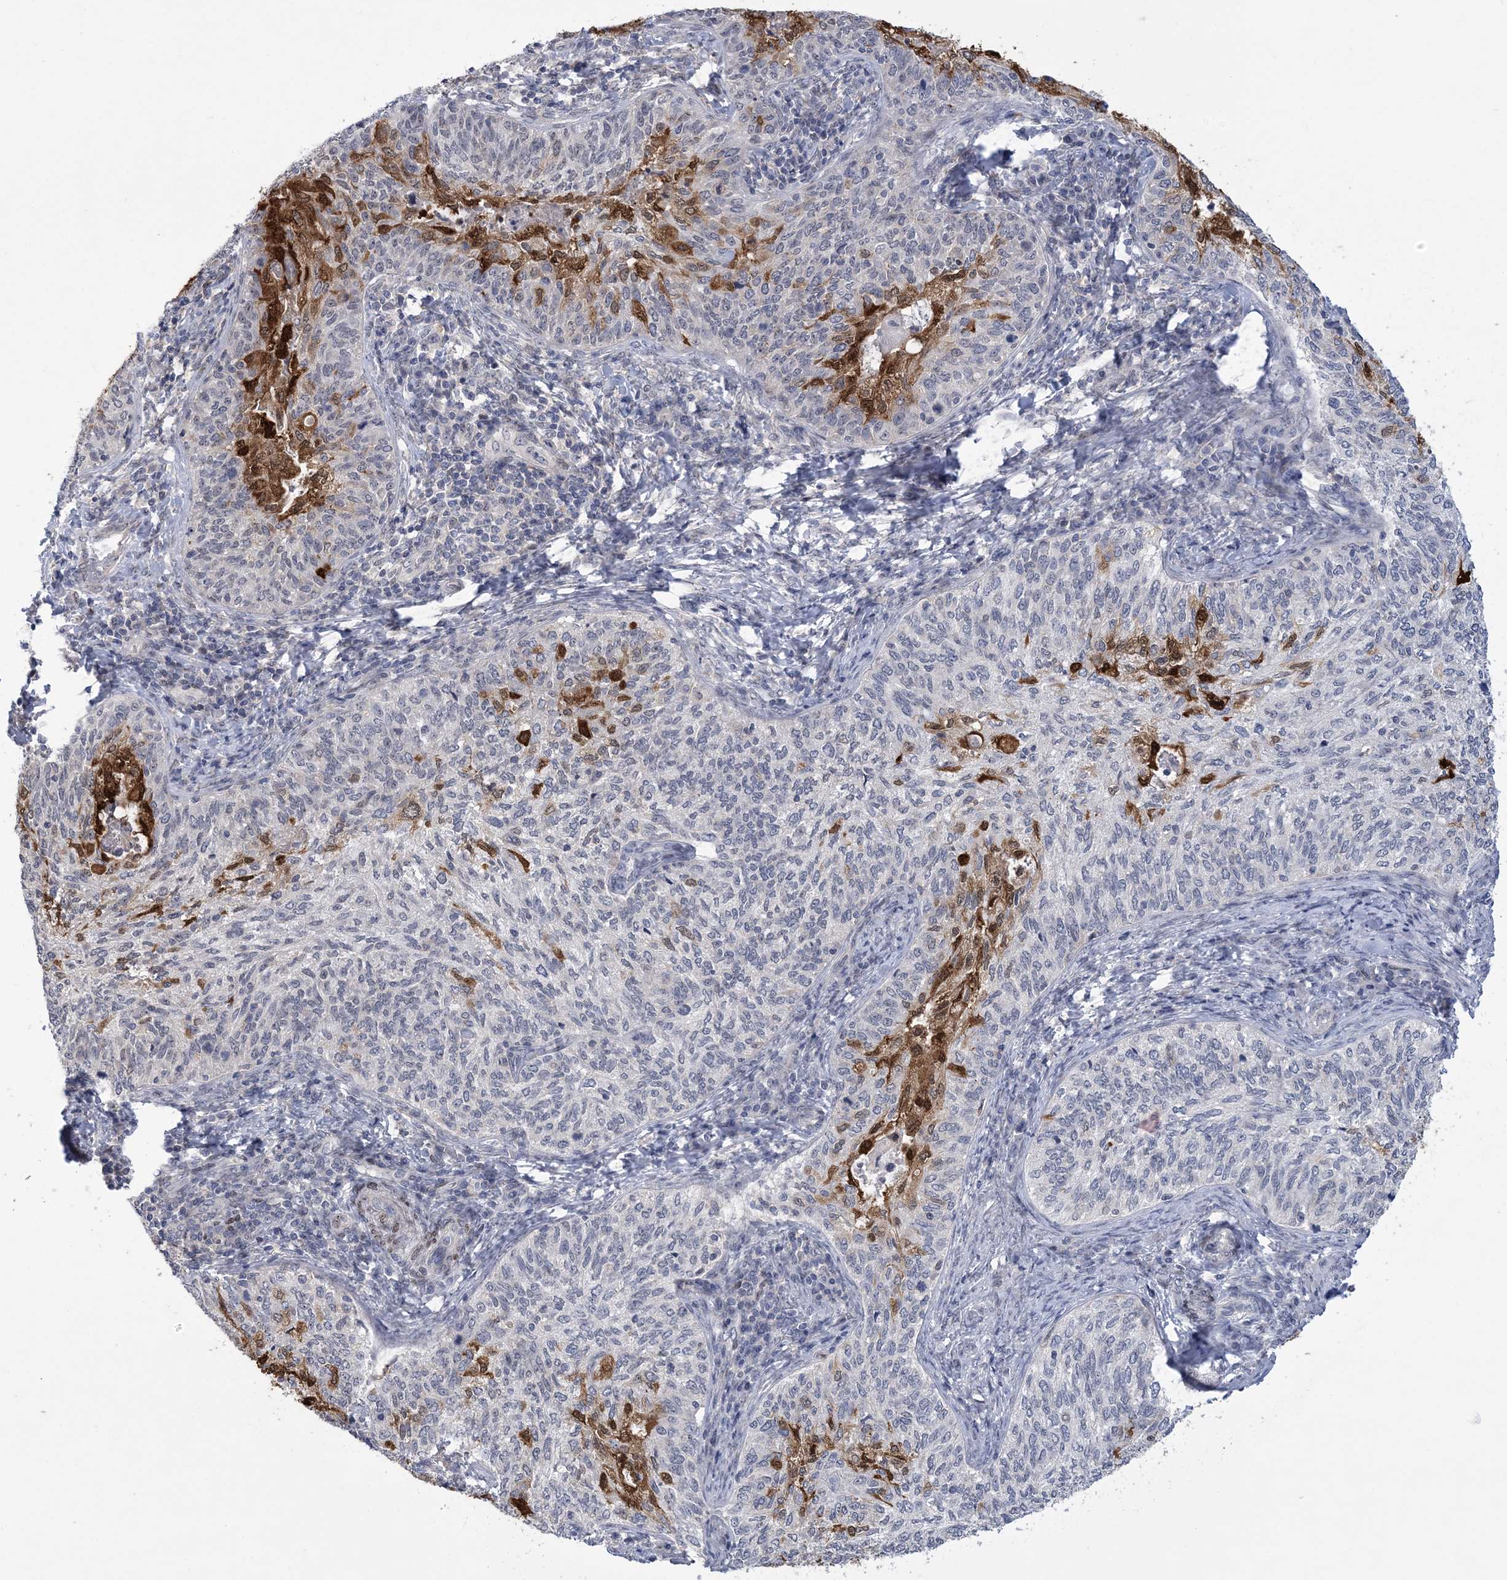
{"staining": {"intensity": "strong", "quantity": "<25%", "location": "cytoplasmic/membranous,nuclear"}, "tissue": "cervical cancer", "cell_type": "Tumor cells", "image_type": "cancer", "snomed": [{"axis": "morphology", "description": "Squamous cell carcinoma, NOS"}, {"axis": "topography", "description": "Cervix"}], "caption": "IHC image of human cervical cancer (squamous cell carcinoma) stained for a protein (brown), which displays medium levels of strong cytoplasmic/membranous and nuclear expression in approximately <25% of tumor cells.", "gene": "HOMEZ", "patient": {"sex": "female", "age": 30}}